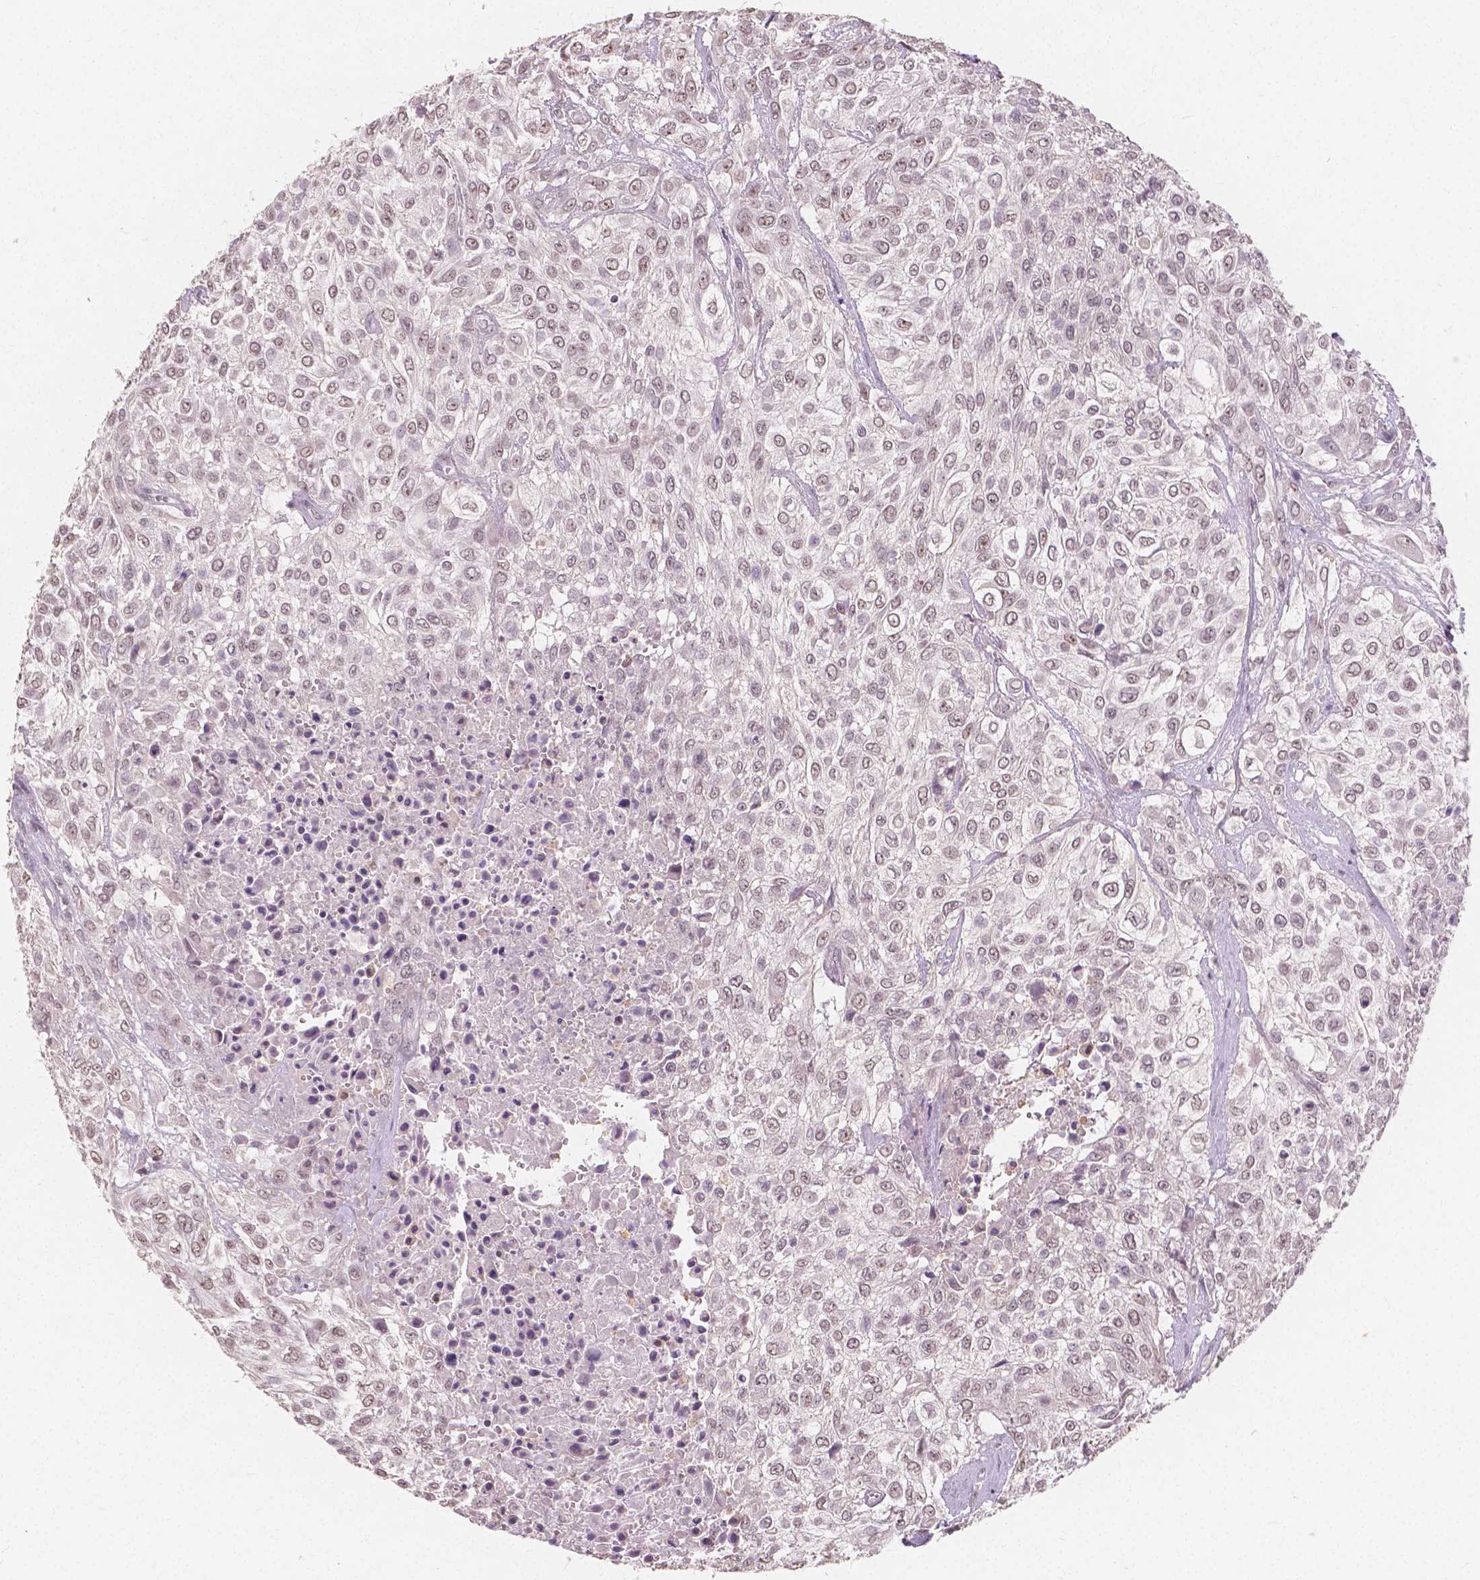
{"staining": {"intensity": "weak", "quantity": ">75%", "location": "nuclear"}, "tissue": "urothelial cancer", "cell_type": "Tumor cells", "image_type": "cancer", "snomed": [{"axis": "morphology", "description": "Urothelial carcinoma, High grade"}, {"axis": "topography", "description": "Urinary bladder"}], "caption": "IHC staining of urothelial carcinoma (high-grade), which displays low levels of weak nuclear positivity in approximately >75% of tumor cells indicating weak nuclear protein positivity. The staining was performed using DAB (brown) for protein detection and nuclei were counterstained in hematoxylin (blue).", "gene": "NOLC1", "patient": {"sex": "male", "age": 57}}